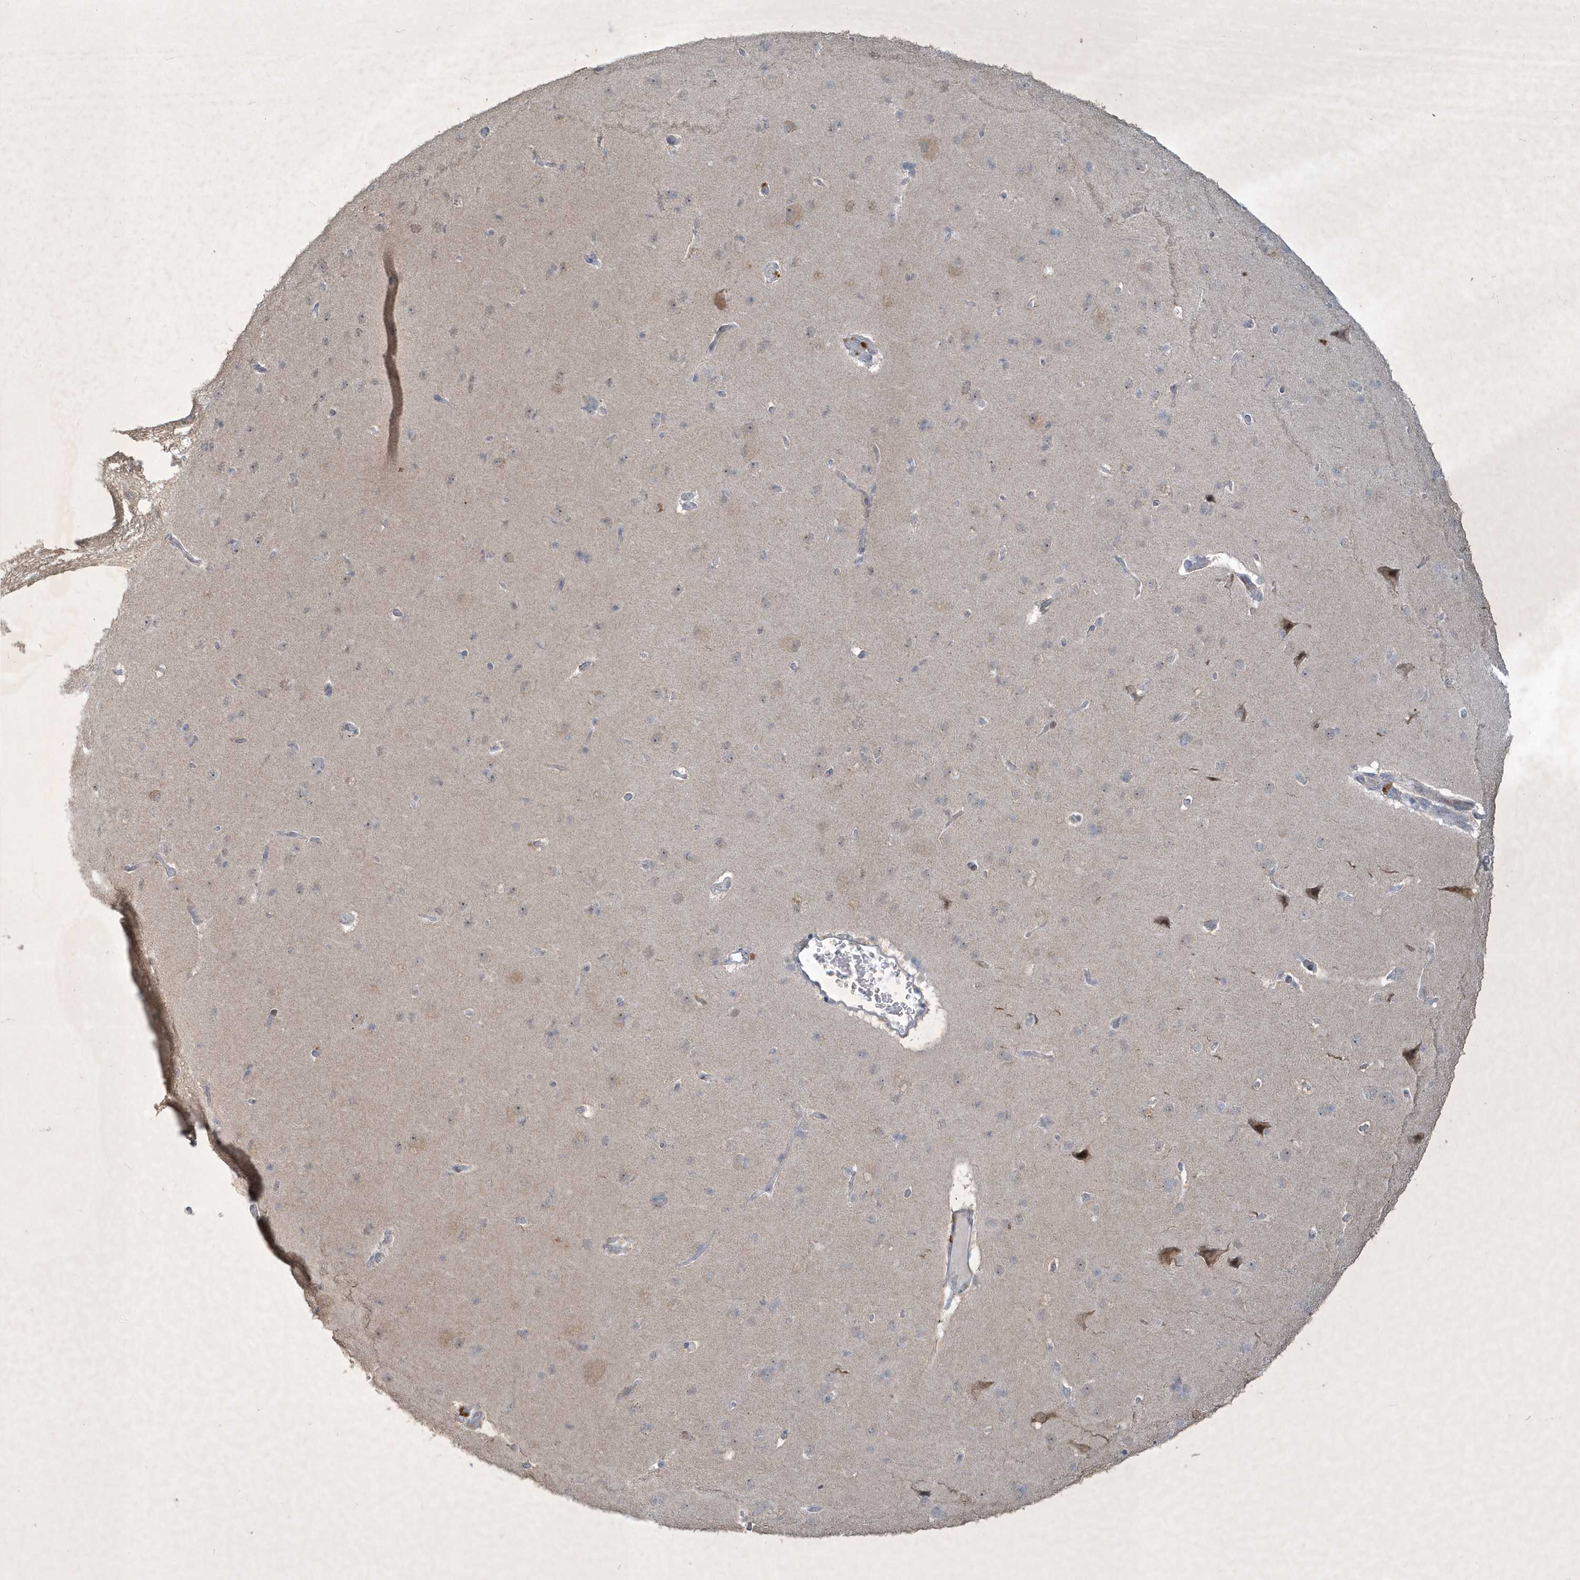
{"staining": {"intensity": "negative", "quantity": "none", "location": "none"}, "tissue": "cerebral cortex", "cell_type": "Endothelial cells", "image_type": "normal", "snomed": [{"axis": "morphology", "description": "Normal tissue, NOS"}, {"axis": "topography", "description": "Cerebral cortex"}], "caption": "Endothelial cells are negative for brown protein staining in unremarkable cerebral cortex.", "gene": "ZBTB9", "patient": {"sex": "male", "age": 62}}